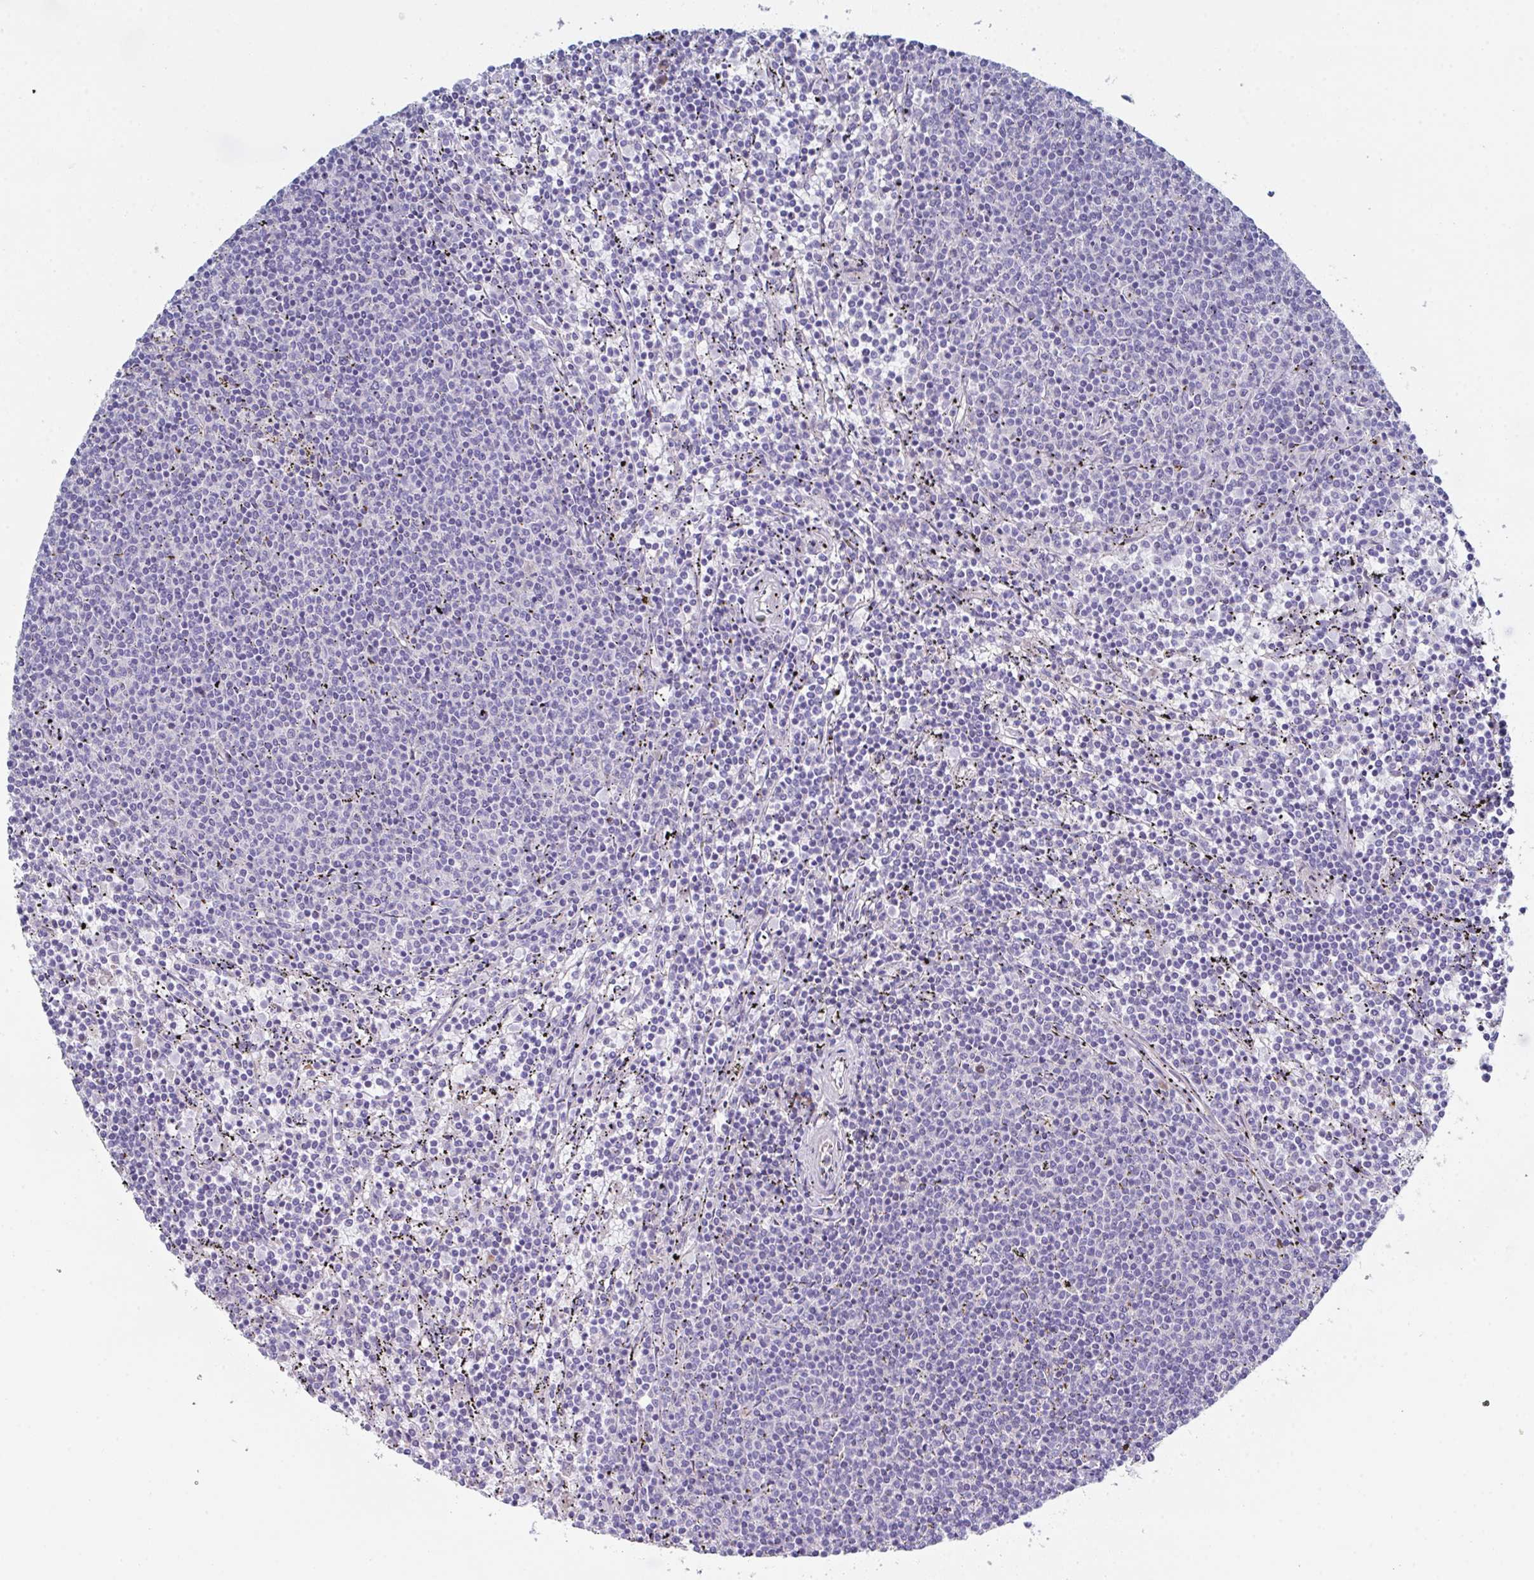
{"staining": {"intensity": "negative", "quantity": "none", "location": "none"}, "tissue": "lymphoma", "cell_type": "Tumor cells", "image_type": "cancer", "snomed": [{"axis": "morphology", "description": "Malignant lymphoma, non-Hodgkin's type, Low grade"}, {"axis": "topography", "description": "Spleen"}], "caption": "High power microscopy photomicrograph of an immunohistochemistry (IHC) image of malignant lymphoma, non-Hodgkin's type (low-grade), revealing no significant staining in tumor cells.", "gene": "FBXO47", "patient": {"sex": "female", "age": 50}}